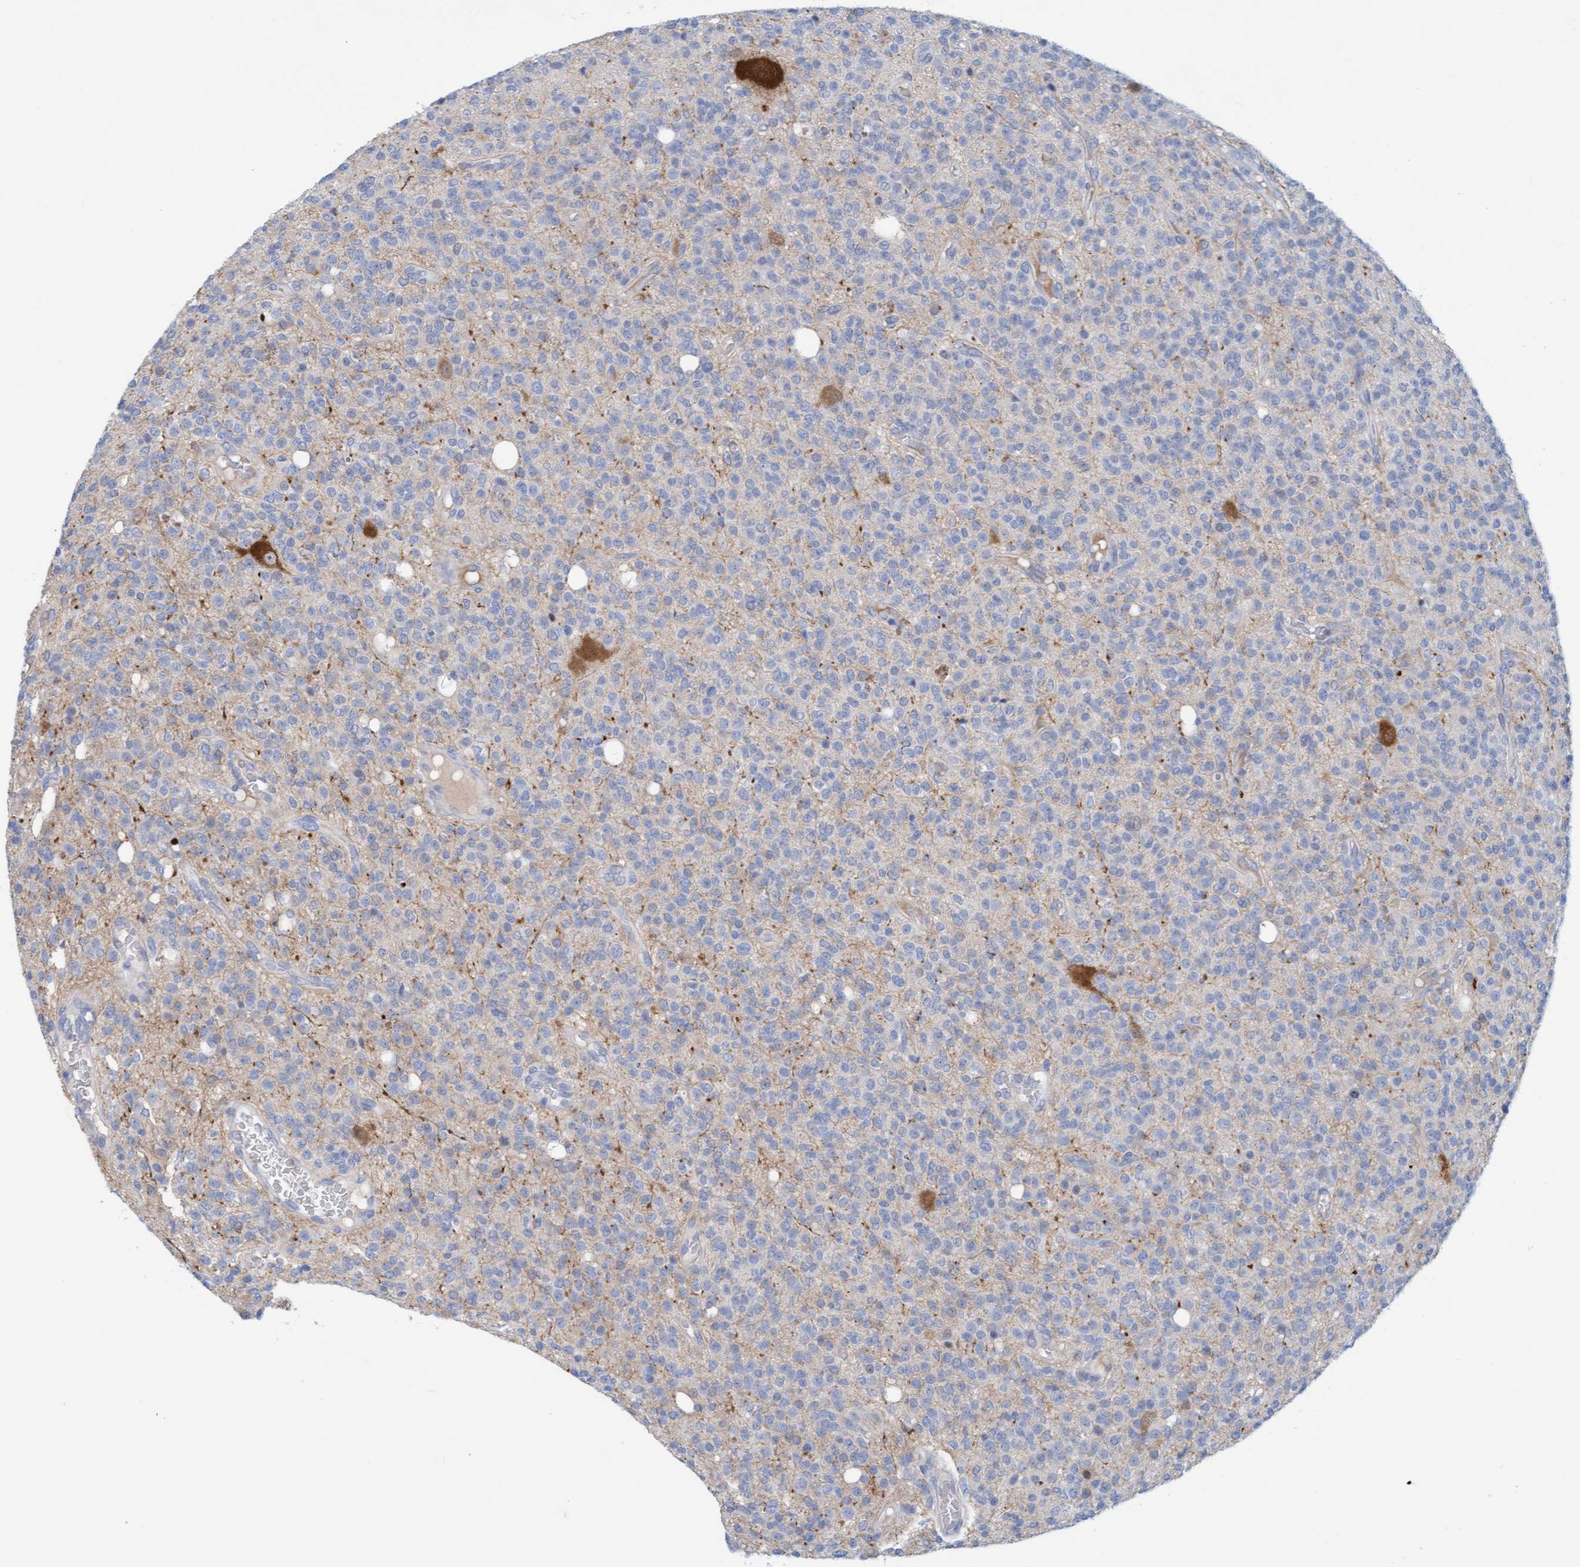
{"staining": {"intensity": "negative", "quantity": "none", "location": "none"}, "tissue": "glioma", "cell_type": "Tumor cells", "image_type": "cancer", "snomed": [{"axis": "morphology", "description": "Glioma, malignant, High grade"}, {"axis": "topography", "description": "Brain"}], "caption": "Immunohistochemistry image of neoplastic tissue: glioma stained with DAB (3,3'-diaminobenzidine) shows no significant protein expression in tumor cells. Brightfield microscopy of immunohistochemistry (IHC) stained with DAB (3,3'-diaminobenzidine) (brown) and hematoxylin (blue), captured at high magnification.", "gene": "KLHL11", "patient": {"sex": "male", "age": 34}}